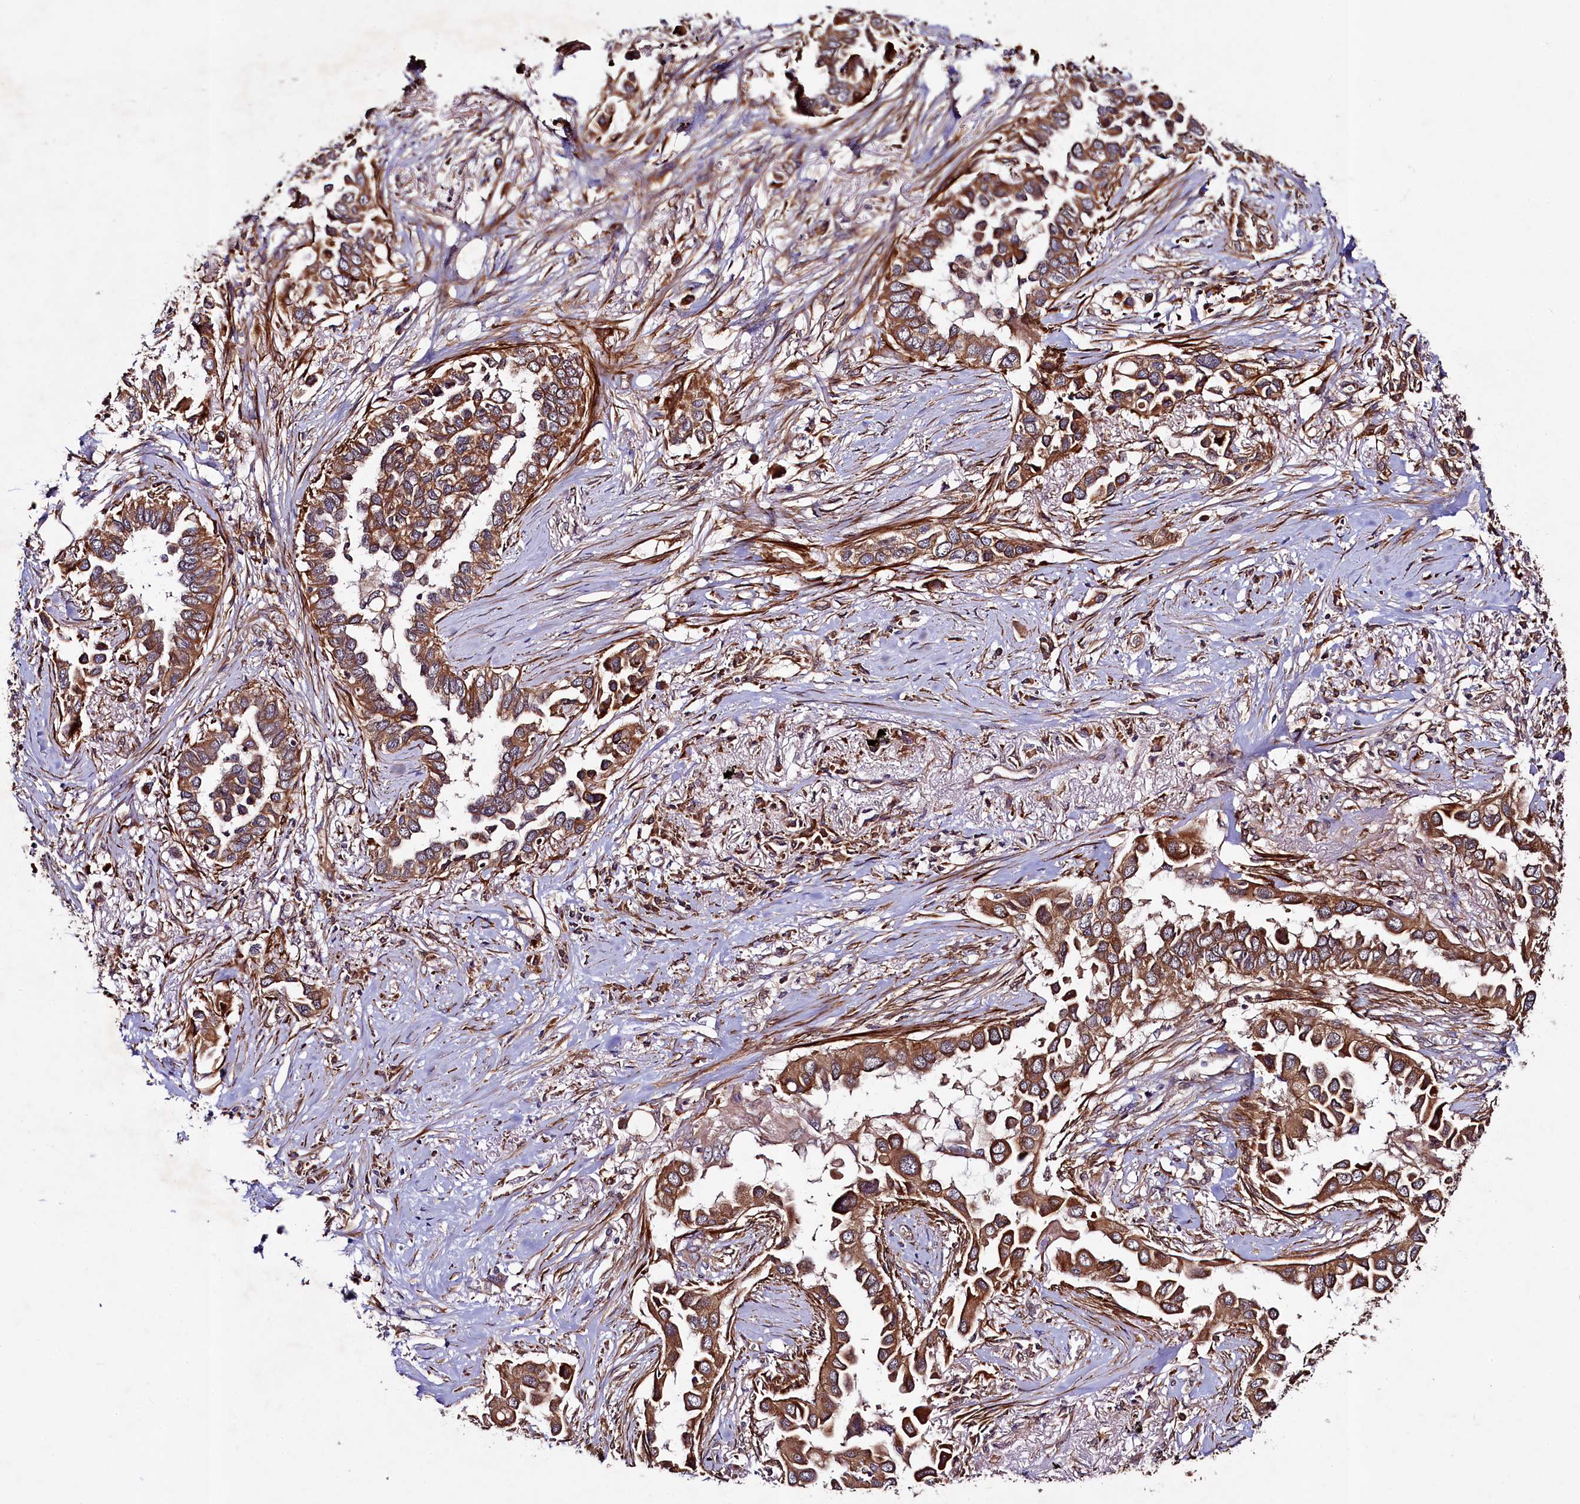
{"staining": {"intensity": "moderate", "quantity": ">75%", "location": "cytoplasmic/membranous"}, "tissue": "lung cancer", "cell_type": "Tumor cells", "image_type": "cancer", "snomed": [{"axis": "morphology", "description": "Adenocarcinoma, NOS"}, {"axis": "topography", "description": "Lung"}], "caption": "About >75% of tumor cells in adenocarcinoma (lung) display moderate cytoplasmic/membranous protein staining as visualized by brown immunohistochemical staining.", "gene": "CCDC102A", "patient": {"sex": "female", "age": 76}}